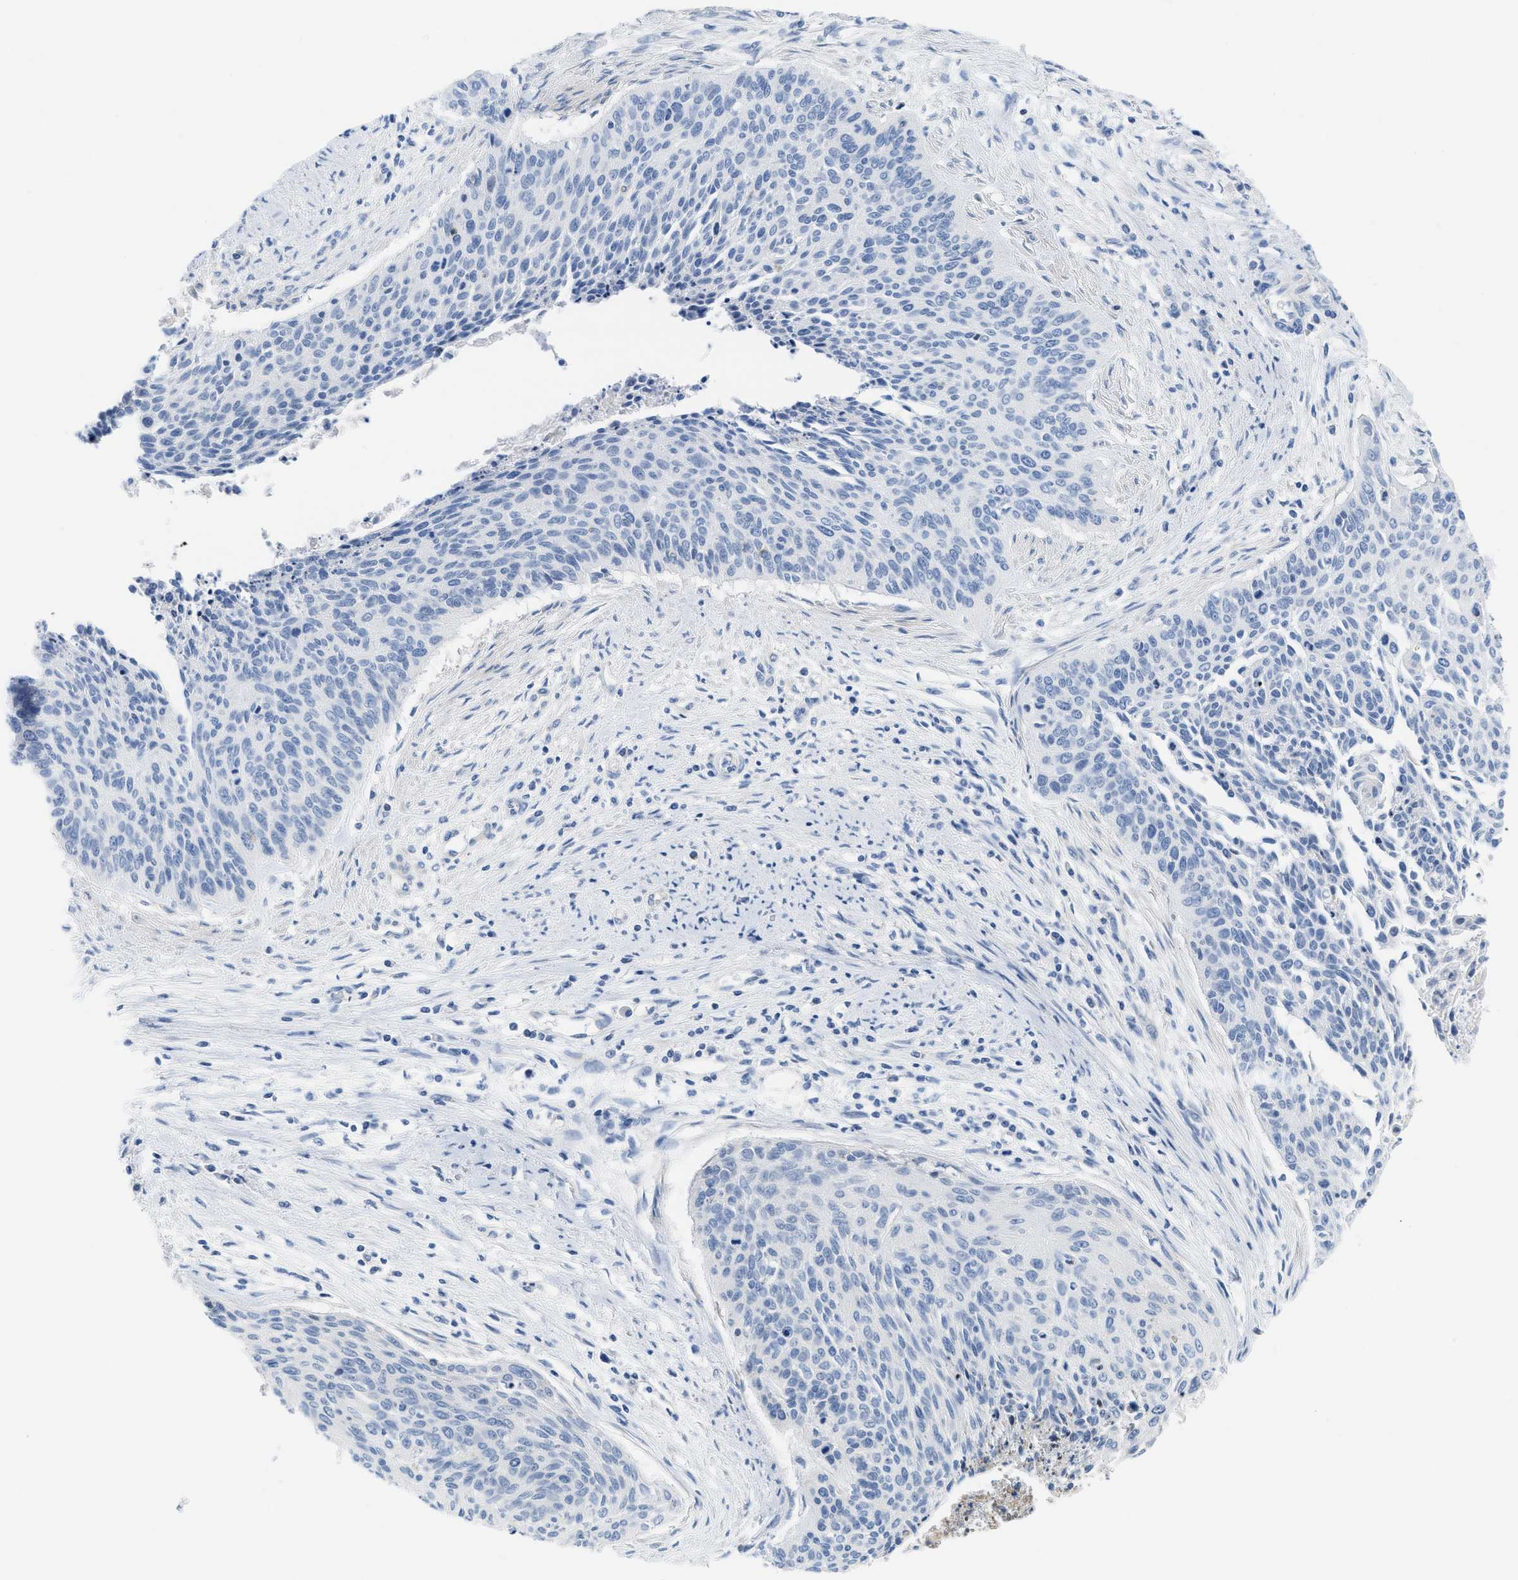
{"staining": {"intensity": "negative", "quantity": "none", "location": "none"}, "tissue": "cervical cancer", "cell_type": "Tumor cells", "image_type": "cancer", "snomed": [{"axis": "morphology", "description": "Squamous cell carcinoma, NOS"}, {"axis": "topography", "description": "Cervix"}], "caption": "IHC of human cervical squamous cell carcinoma displays no staining in tumor cells.", "gene": "ASGR1", "patient": {"sex": "female", "age": 55}}